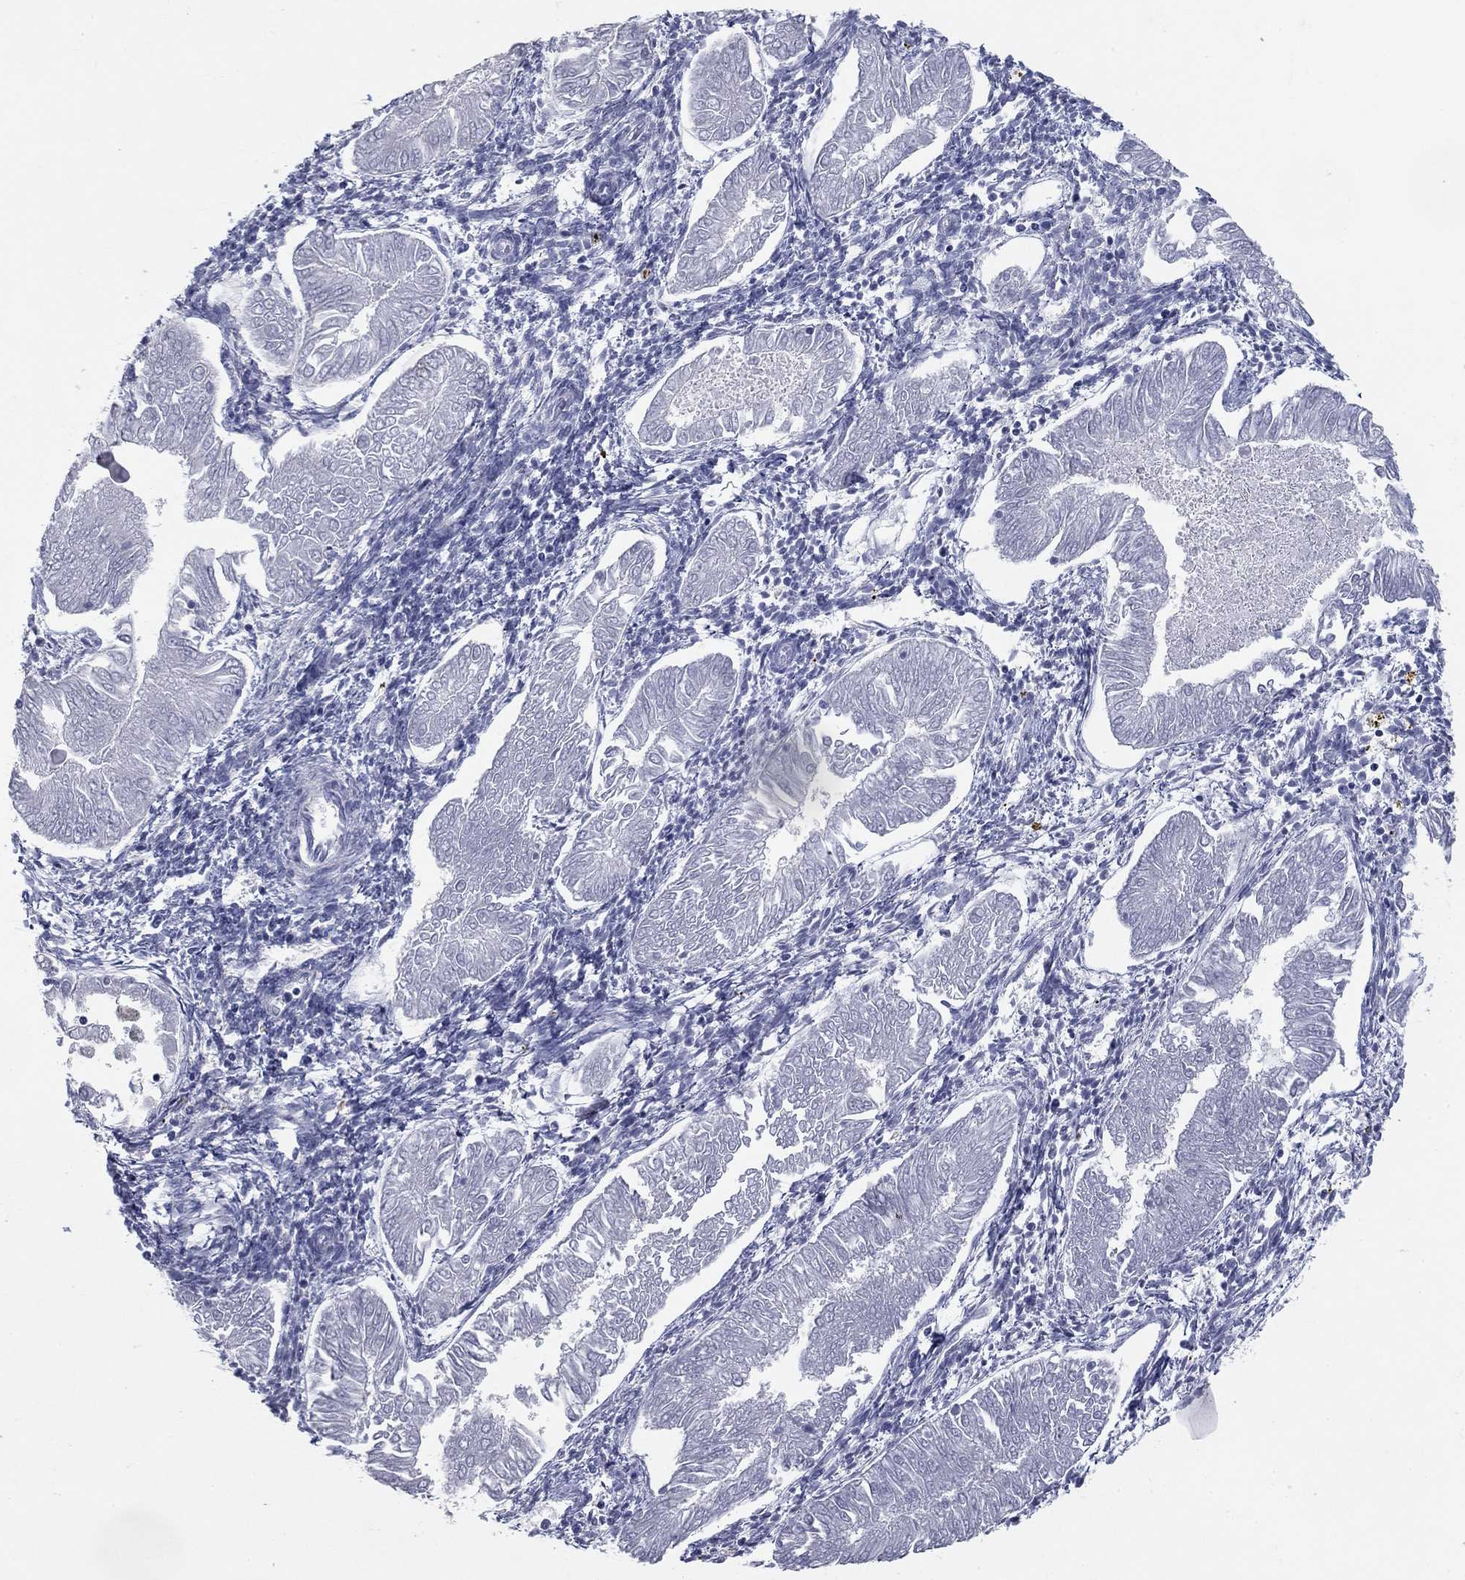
{"staining": {"intensity": "negative", "quantity": "none", "location": "none"}, "tissue": "endometrial cancer", "cell_type": "Tumor cells", "image_type": "cancer", "snomed": [{"axis": "morphology", "description": "Adenocarcinoma, NOS"}, {"axis": "topography", "description": "Endometrium"}], "caption": "This is a micrograph of IHC staining of endometrial adenocarcinoma, which shows no staining in tumor cells.", "gene": "ELAVL4", "patient": {"sex": "female", "age": 53}}